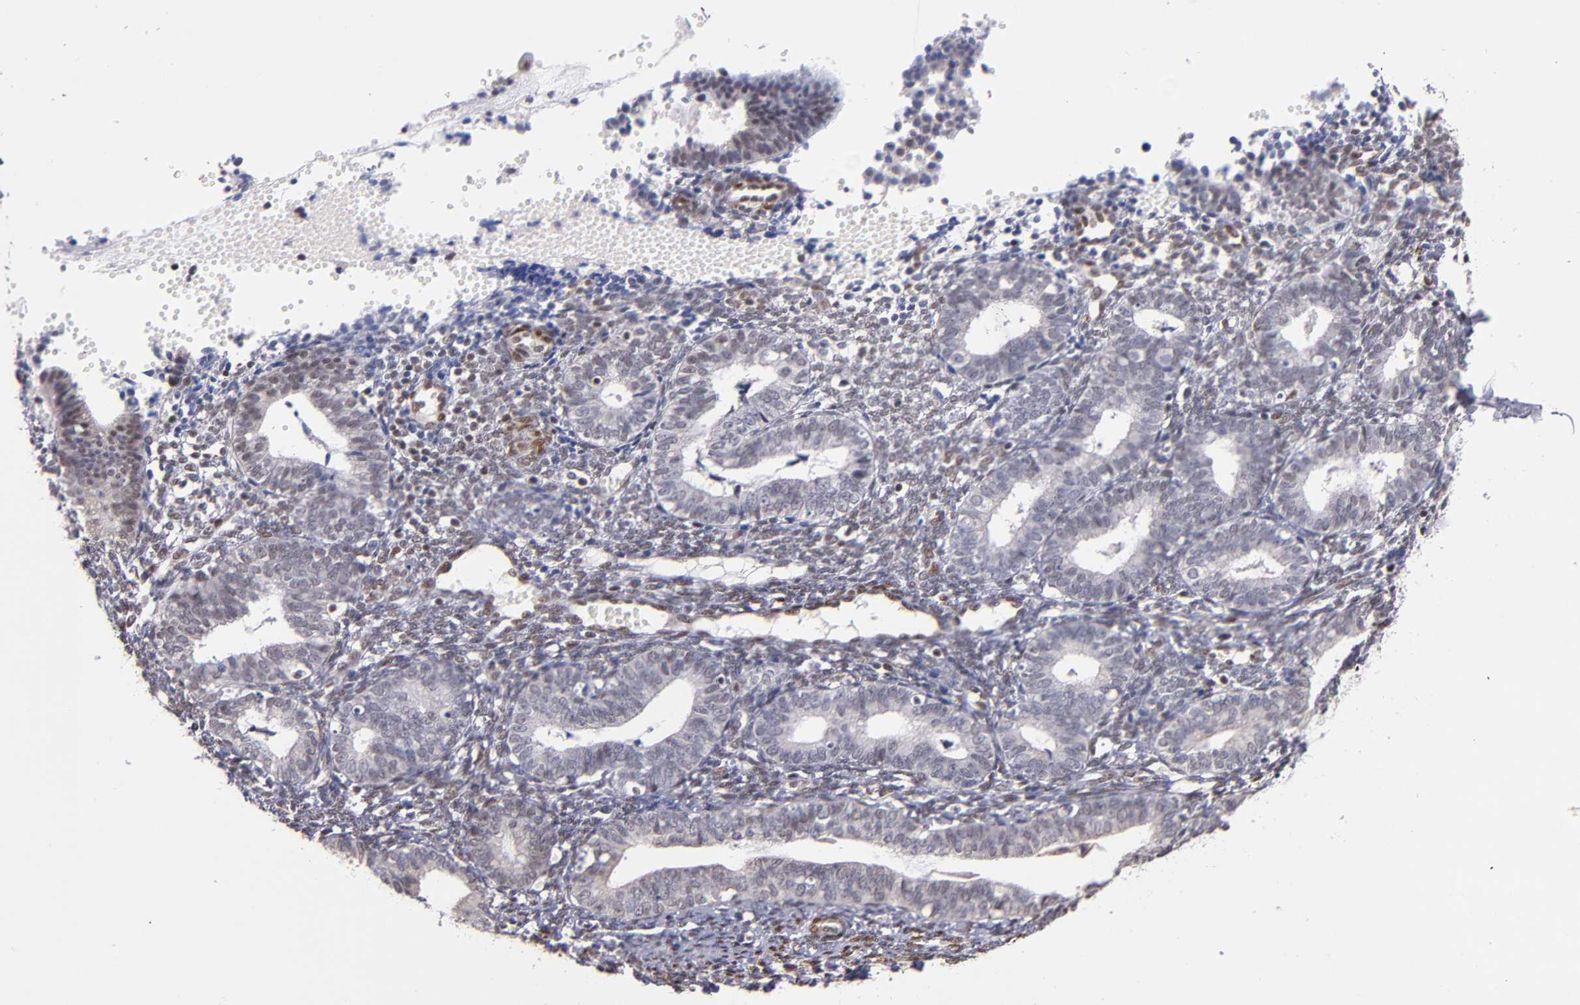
{"staining": {"intensity": "moderate", "quantity": ">75%", "location": "nuclear"}, "tissue": "endometrium", "cell_type": "Cells in endometrial stroma", "image_type": "normal", "snomed": [{"axis": "morphology", "description": "Normal tissue, NOS"}, {"axis": "topography", "description": "Endometrium"}], "caption": "This is a histology image of IHC staining of benign endometrium, which shows moderate positivity in the nuclear of cells in endometrial stroma.", "gene": "SRF", "patient": {"sex": "female", "age": 61}}